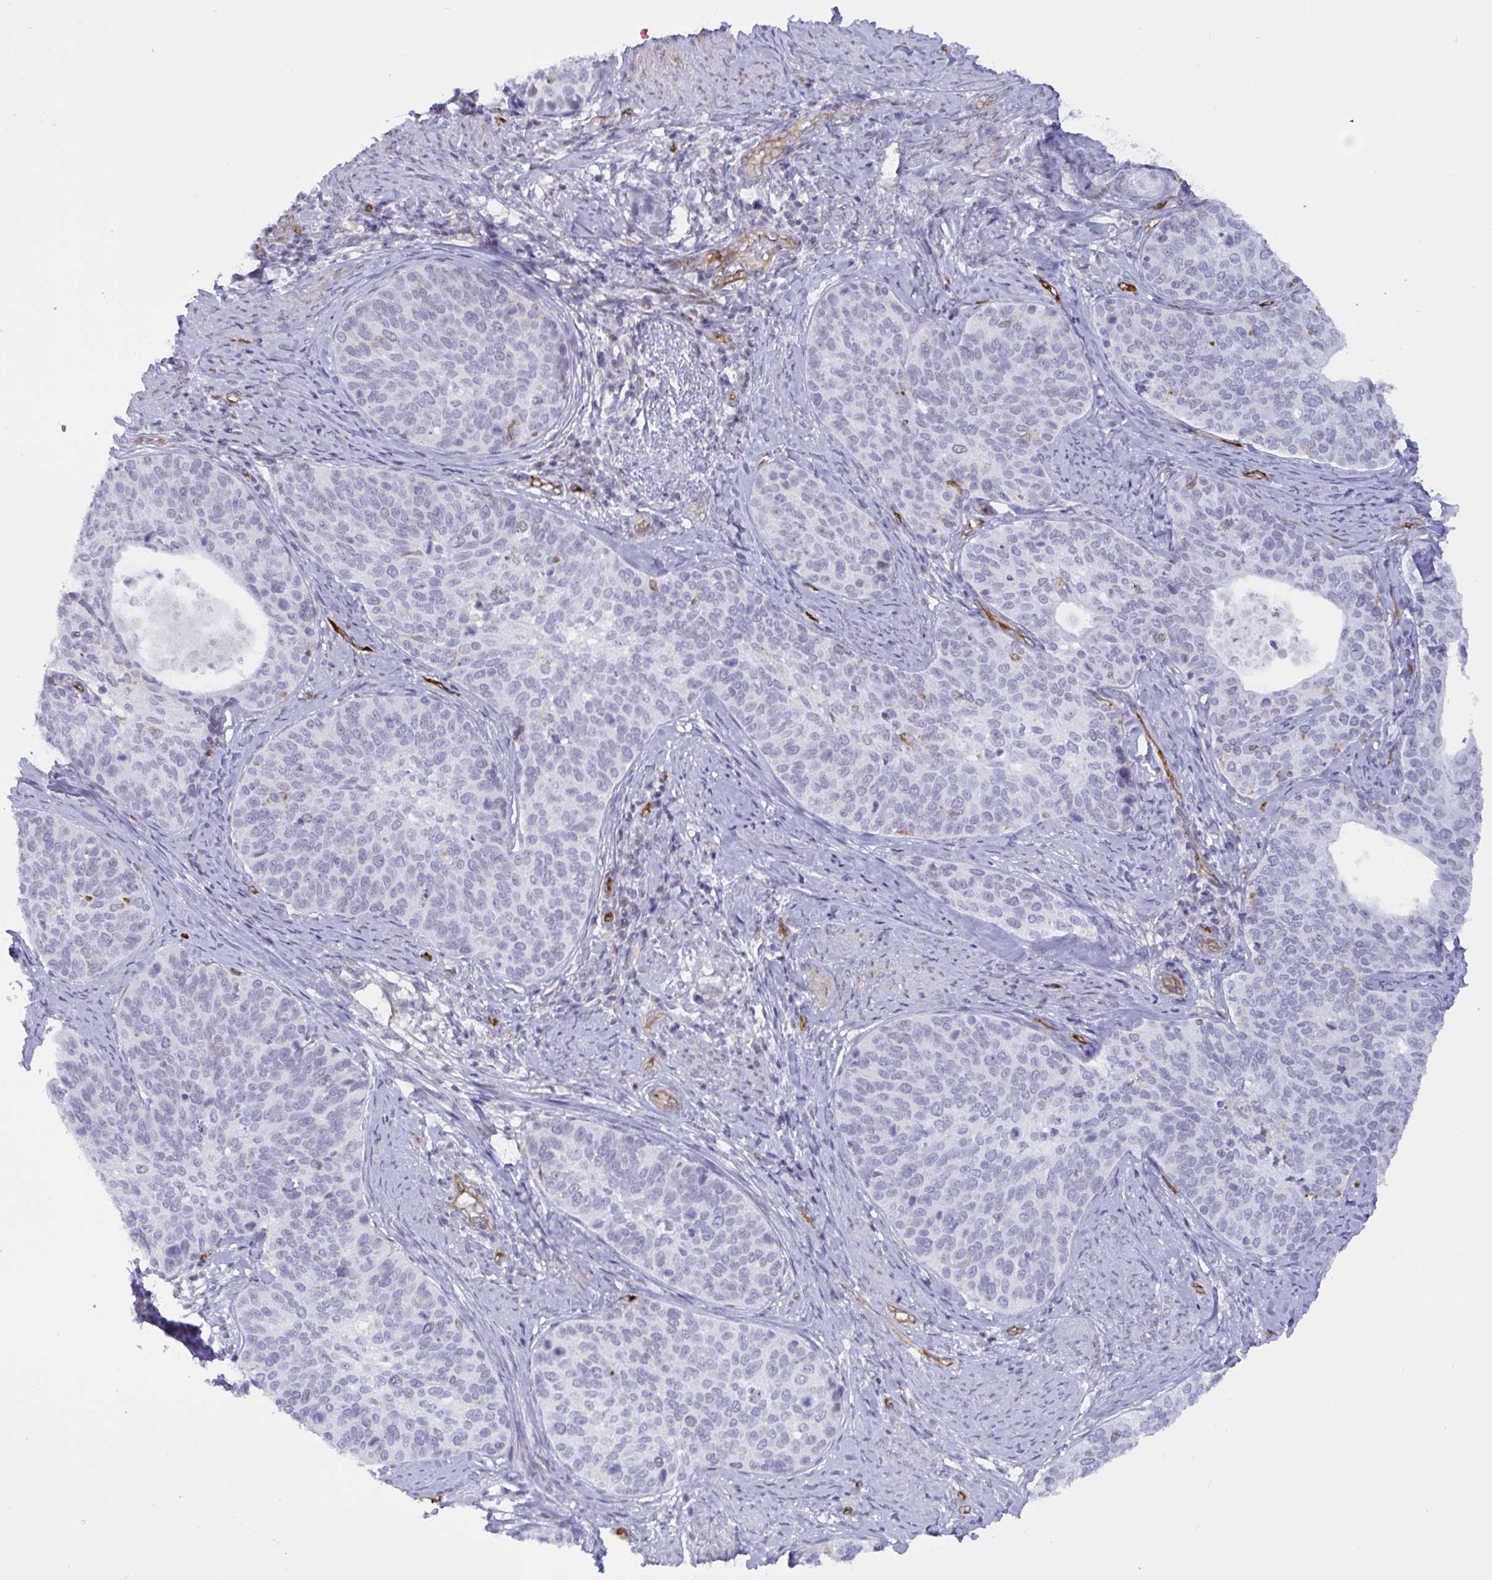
{"staining": {"intensity": "negative", "quantity": "none", "location": "none"}, "tissue": "cervical cancer", "cell_type": "Tumor cells", "image_type": "cancer", "snomed": [{"axis": "morphology", "description": "Squamous cell carcinoma, NOS"}, {"axis": "topography", "description": "Cervix"}], "caption": "Tumor cells are negative for protein expression in human cervical cancer.", "gene": "EML1", "patient": {"sex": "female", "age": 69}}